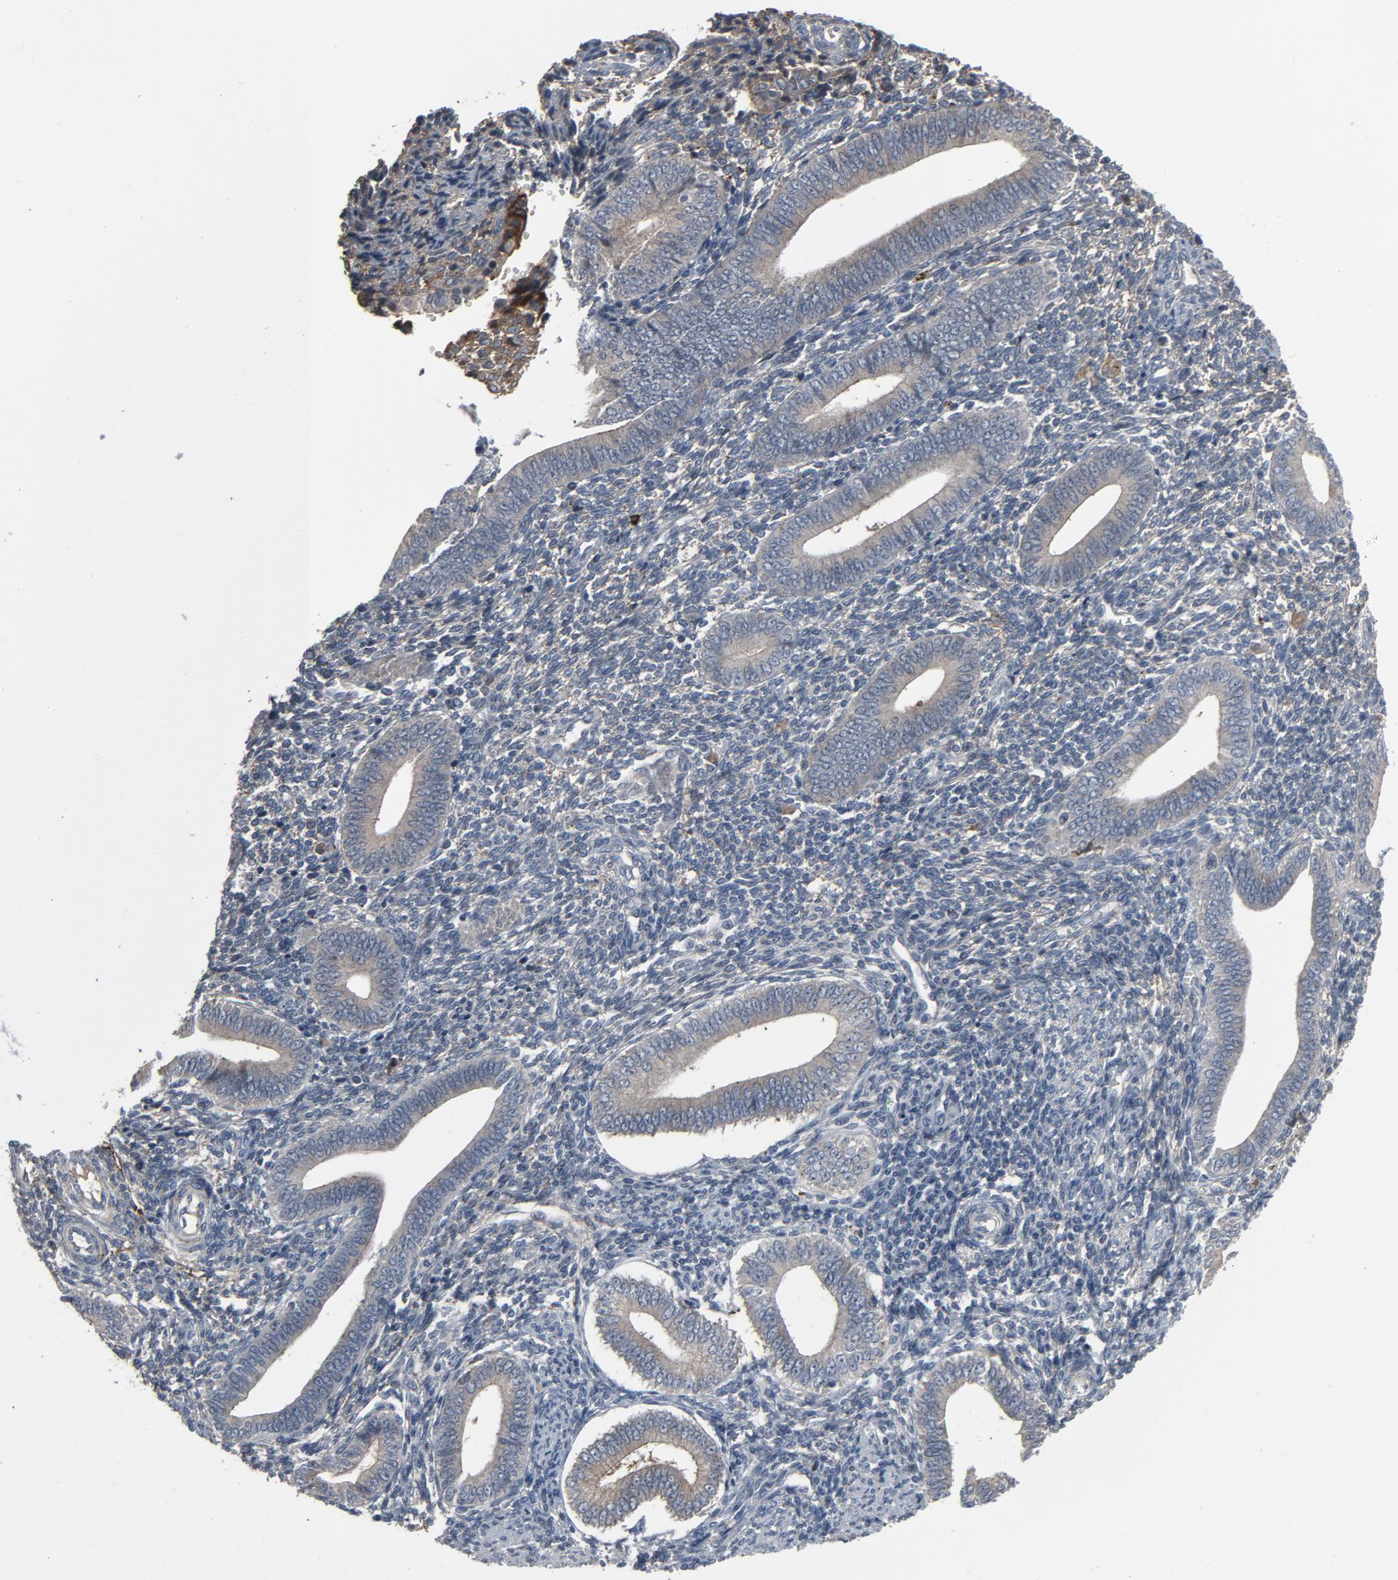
{"staining": {"intensity": "negative", "quantity": "none", "location": "none"}, "tissue": "endometrium", "cell_type": "Cells in endometrial stroma", "image_type": "normal", "snomed": [{"axis": "morphology", "description": "Normal tissue, NOS"}, {"axis": "topography", "description": "Uterus"}, {"axis": "topography", "description": "Endometrium"}], "caption": "High power microscopy image of an IHC photomicrograph of benign endometrium, revealing no significant staining in cells in endometrial stroma.", "gene": "PDZD4", "patient": {"sex": "female", "age": 33}}